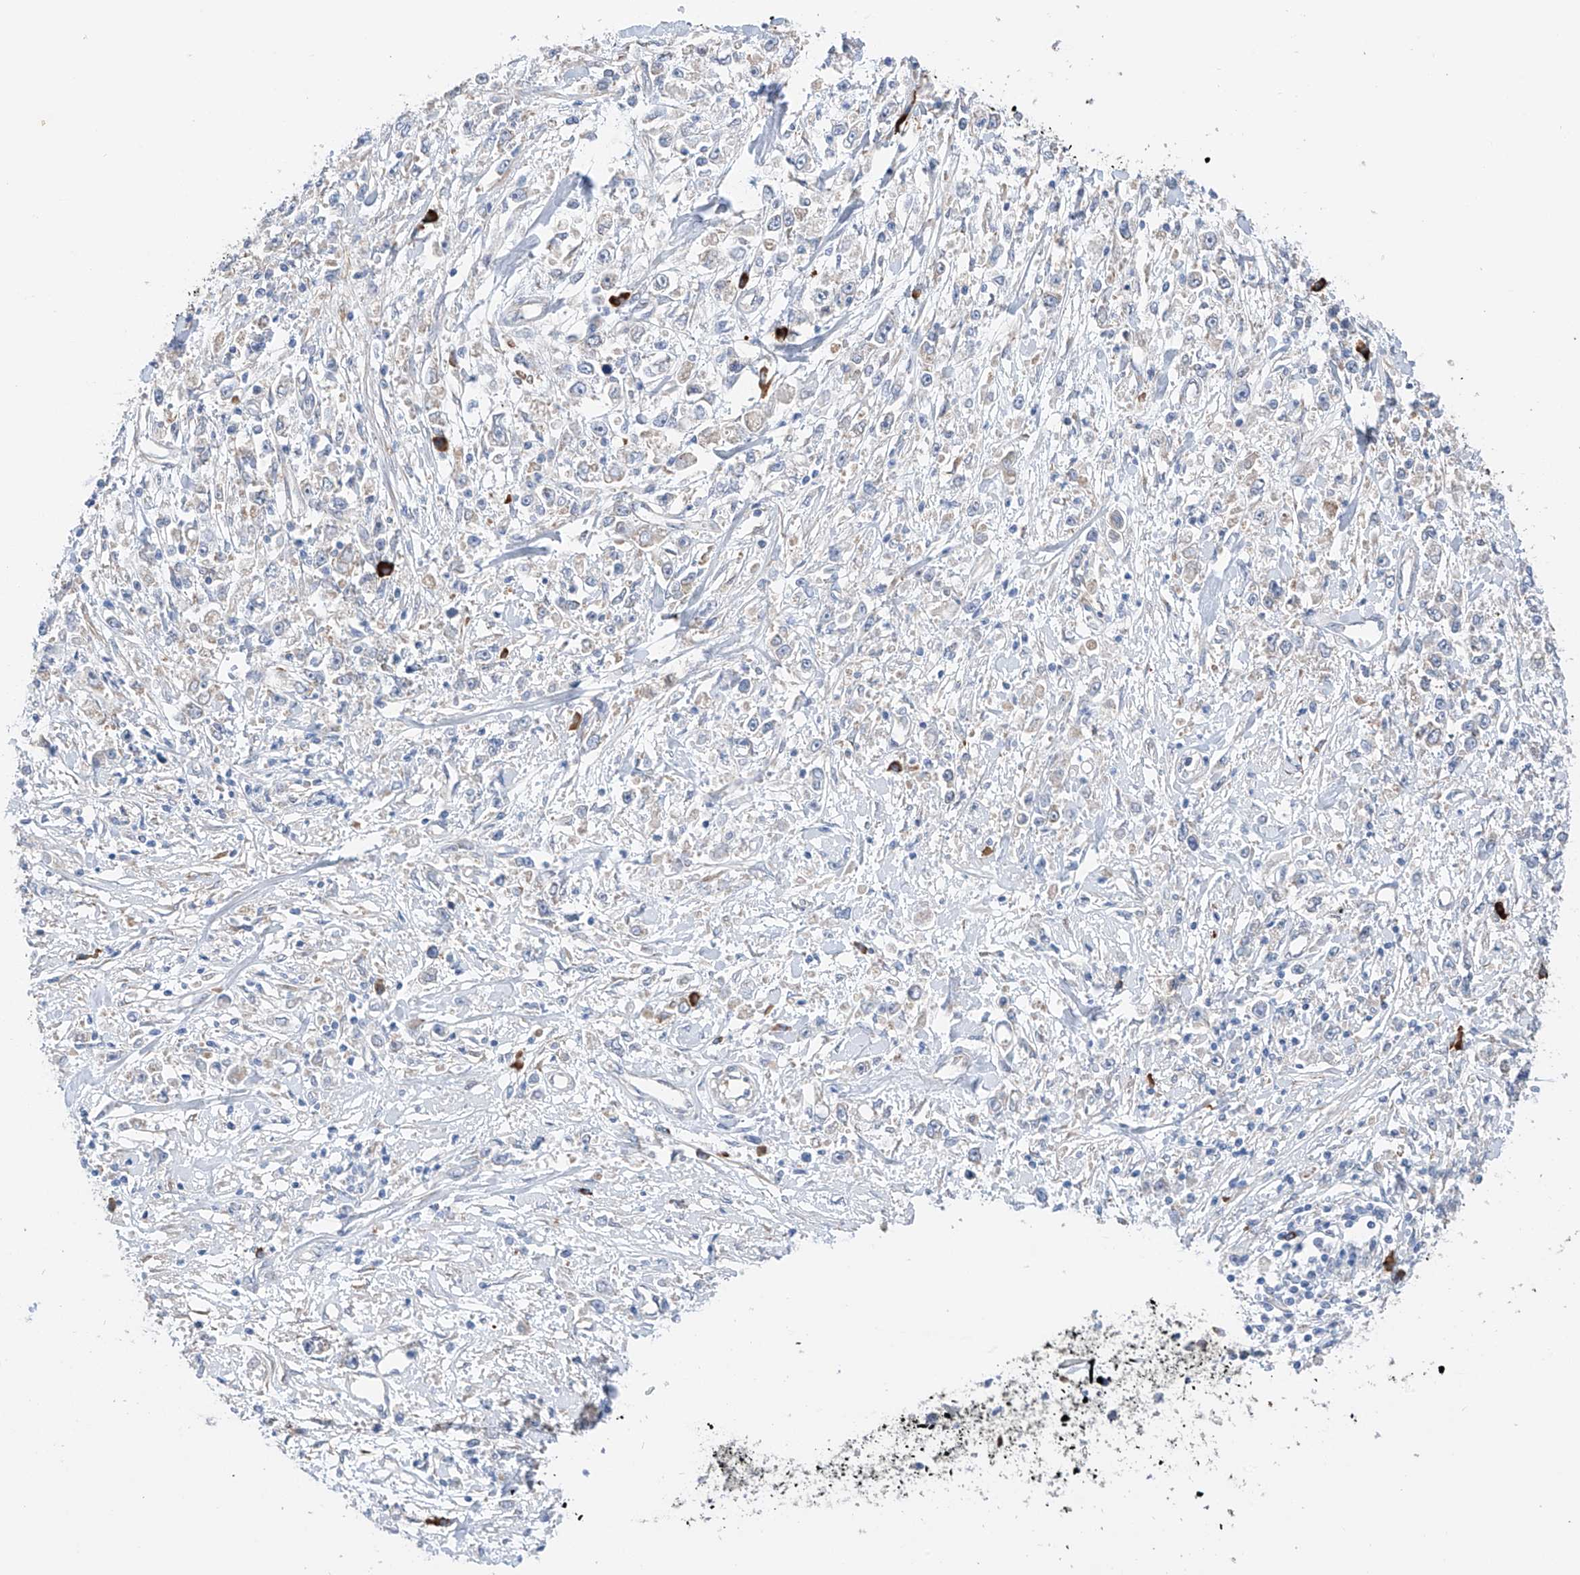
{"staining": {"intensity": "negative", "quantity": "none", "location": "none"}, "tissue": "stomach cancer", "cell_type": "Tumor cells", "image_type": "cancer", "snomed": [{"axis": "morphology", "description": "Adenocarcinoma, NOS"}, {"axis": "topography", "description": "Stomach"}], "caption": "High power microscopy histopathology image of an immunohistochemistry histopathology image of stomach cancer, revealing no significant expression in tumor cells.", "gene": "REC8", "patient": {"sex": "female", "age": 59}}